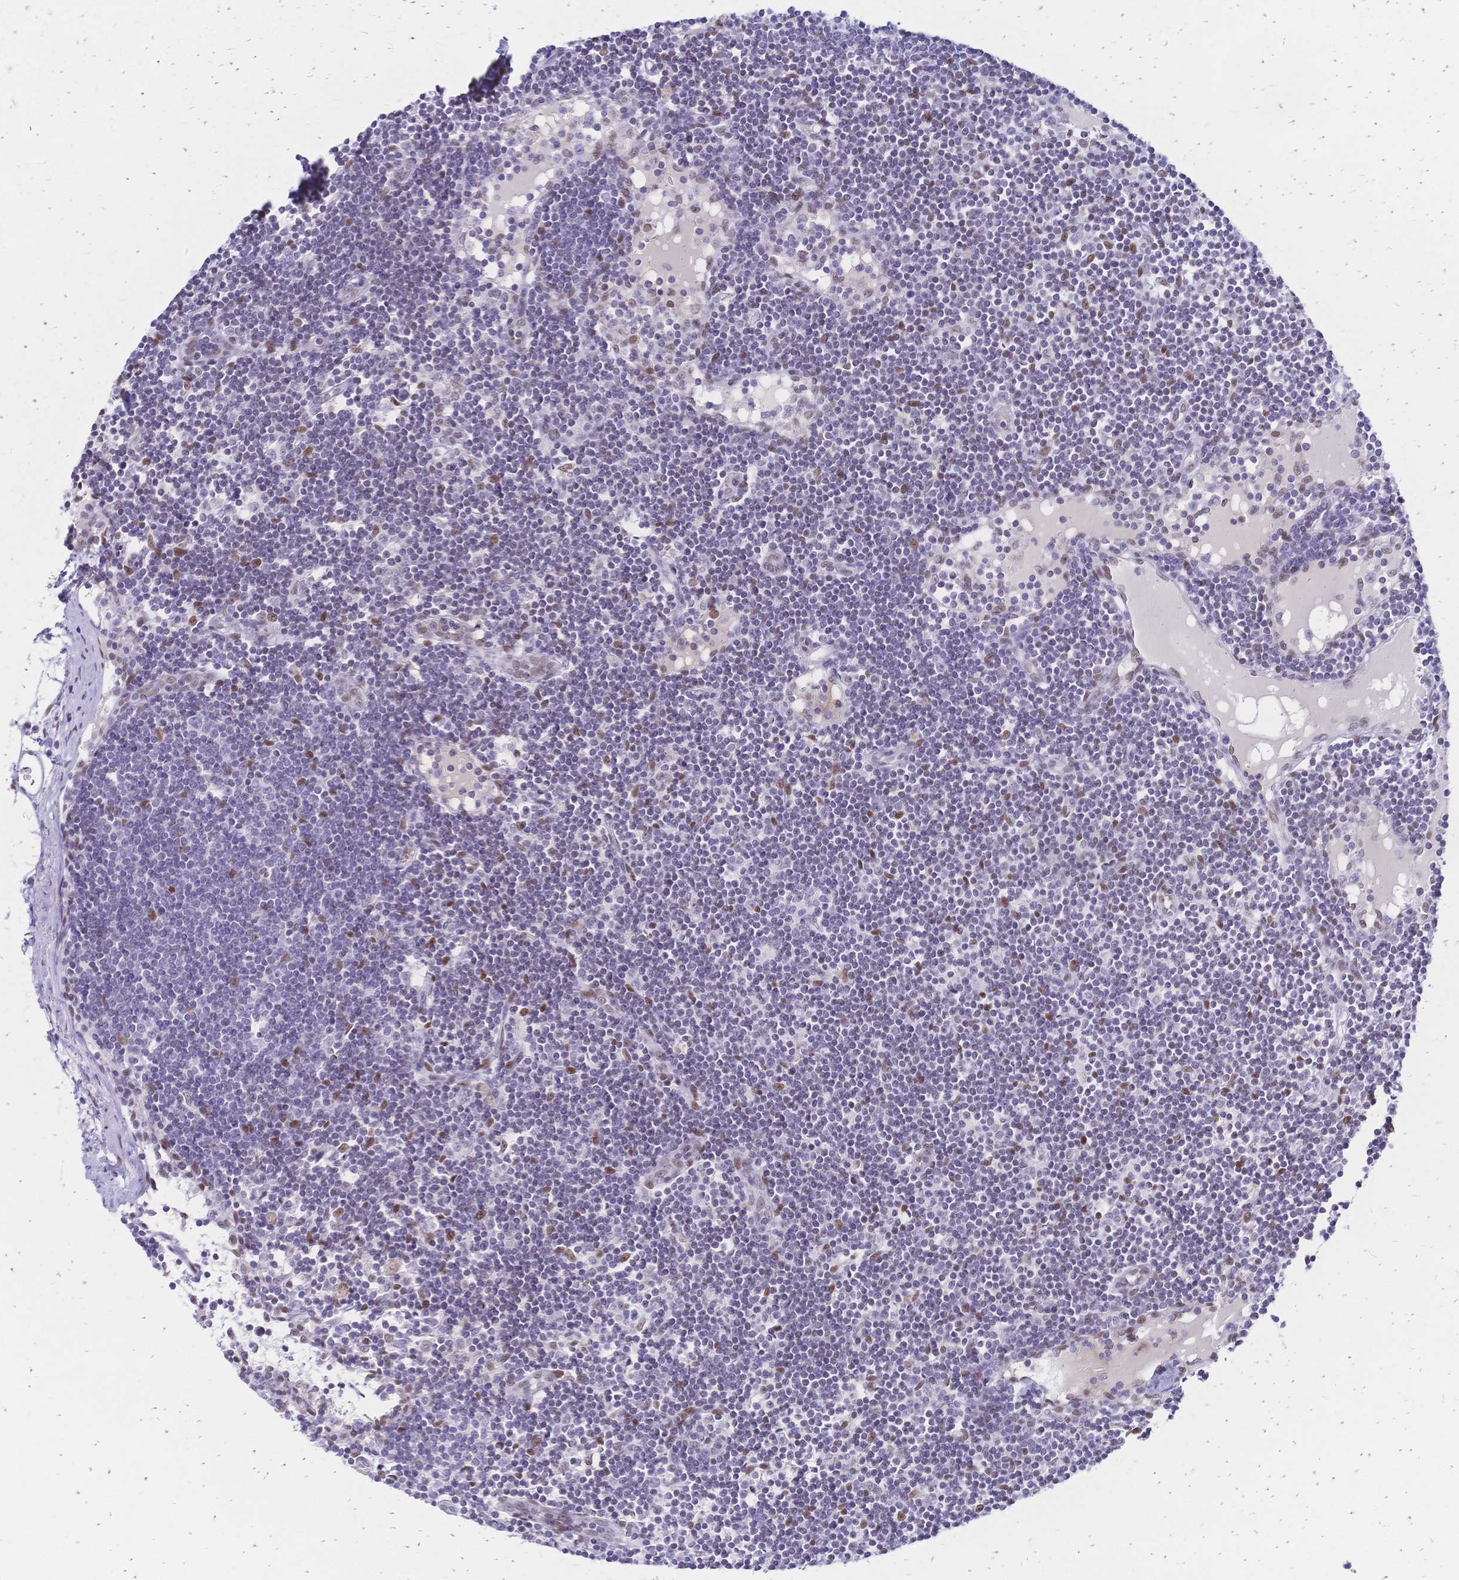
{"staining": {"intensity": "moderate", "quantity": "<25%", "location": "nuclear"}, "tissue": "lymph node", "cell_type": "Germinal center cells", "image_type": "normal", "snomed": [{"axis": "morphology", "description": "Normal tissue, NOS"}, {"axis": "topography", "description": "Lymph node"}], "caption": "High-magnification brightfield microscopy of unremarkable lymph node stained with DAB (brown) and counterstained with hematoxylin (blue). germinal center cells exhibit moderate nuclear expression is identified in about<25% of cells.", "gene": "NFIC", "patient": {"sex": "female", "age": 65}}